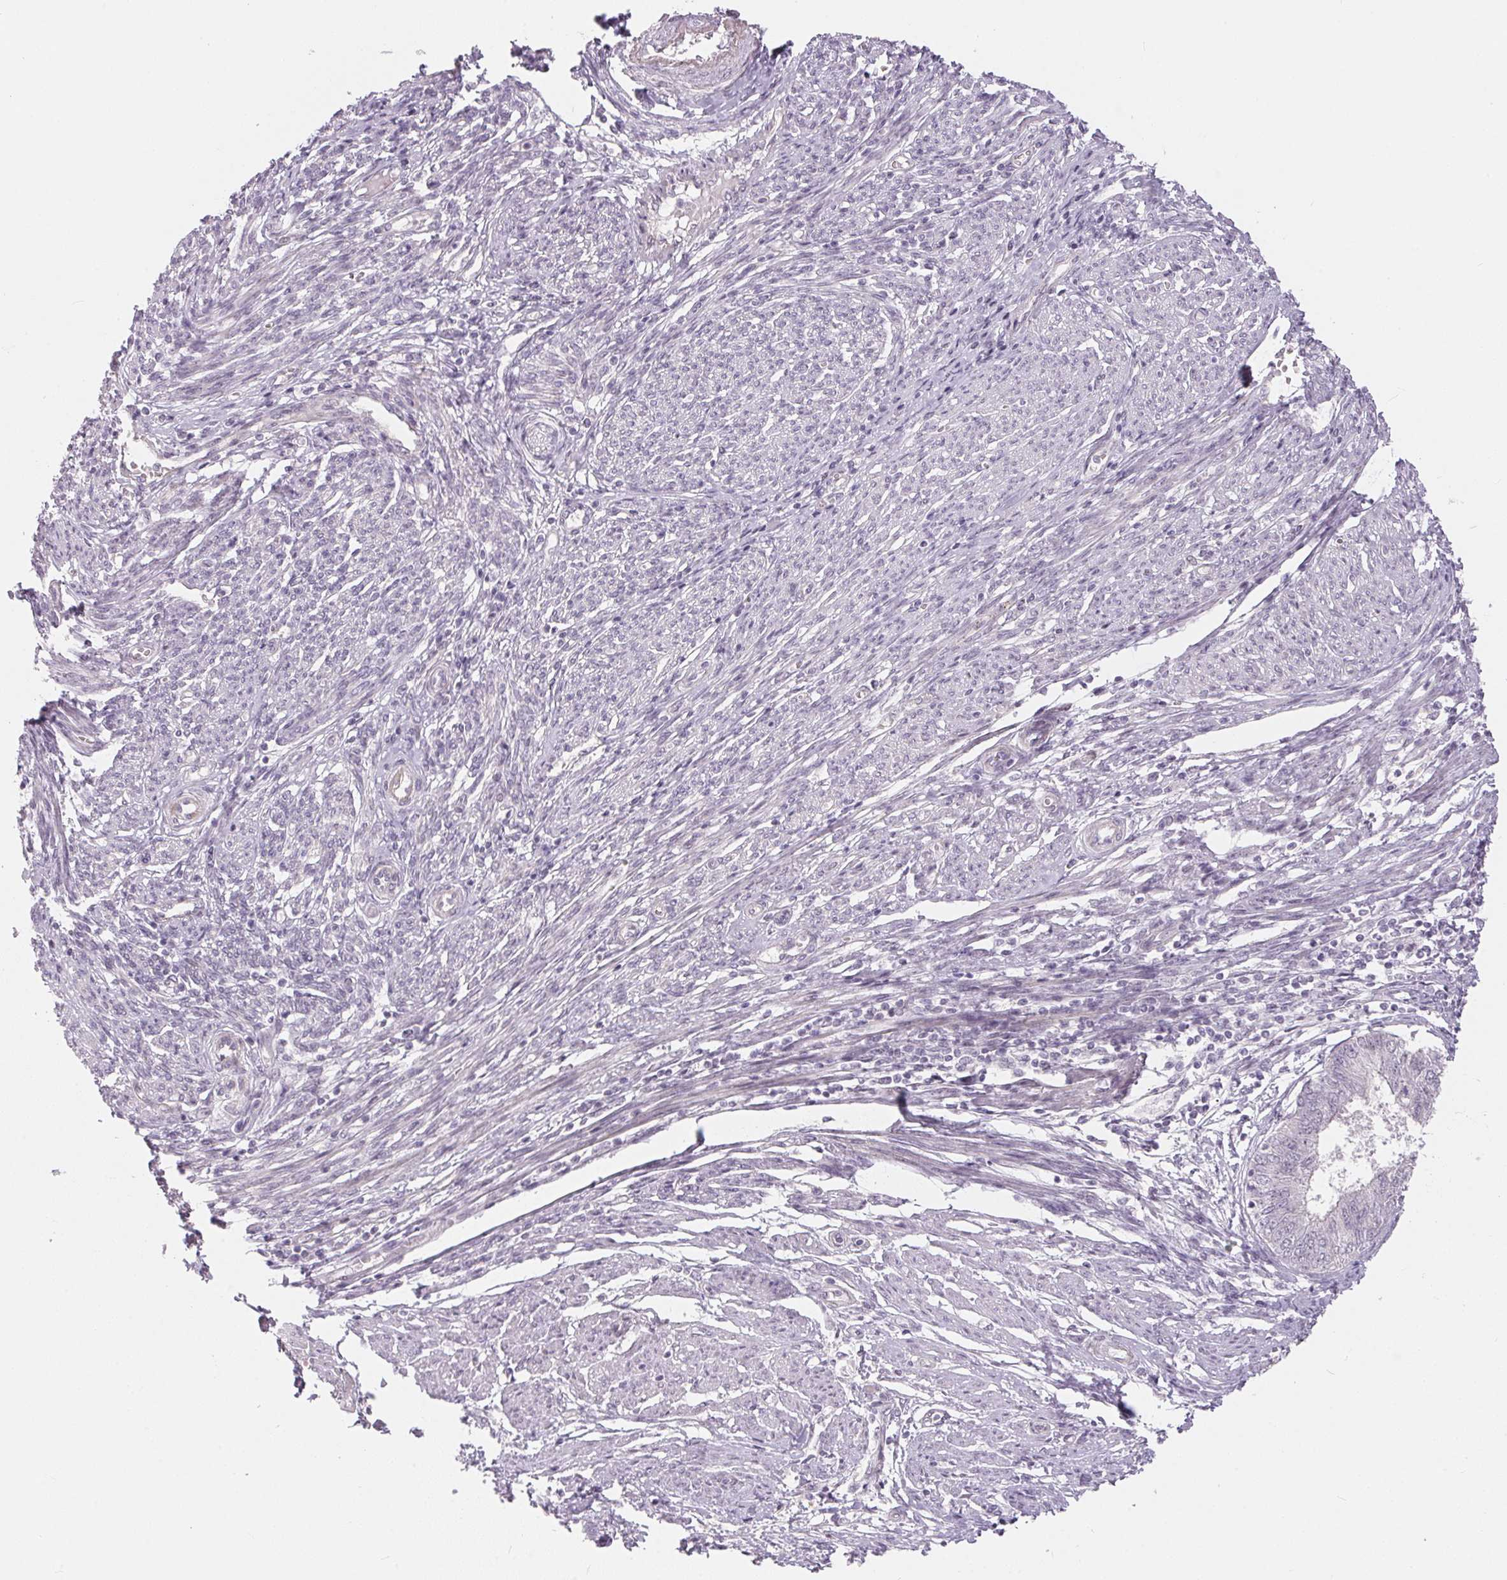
{"staining": {"intensity": "negative", "quantity": "none", "location": "none"}, "tissue": "endometrial cancer", "cell_type": "Tumor cells", "image_type": "cancer", "snomed": [{"axis": "morphology", "description": "Adenocarcinoma, NOS"}, {"axis": "topography", "description": "Endometrium"}], "caption": "Immunohistochemistry histopathology image of neoplastic tissue: adenocarcinoma (endometrial) stained with DAB (3,3'-diaminobenzidine) displays no significant protein staining in tumor cells.", "gene": "GDAP1L1", "patient": {"sex": "female", "age": 62}}